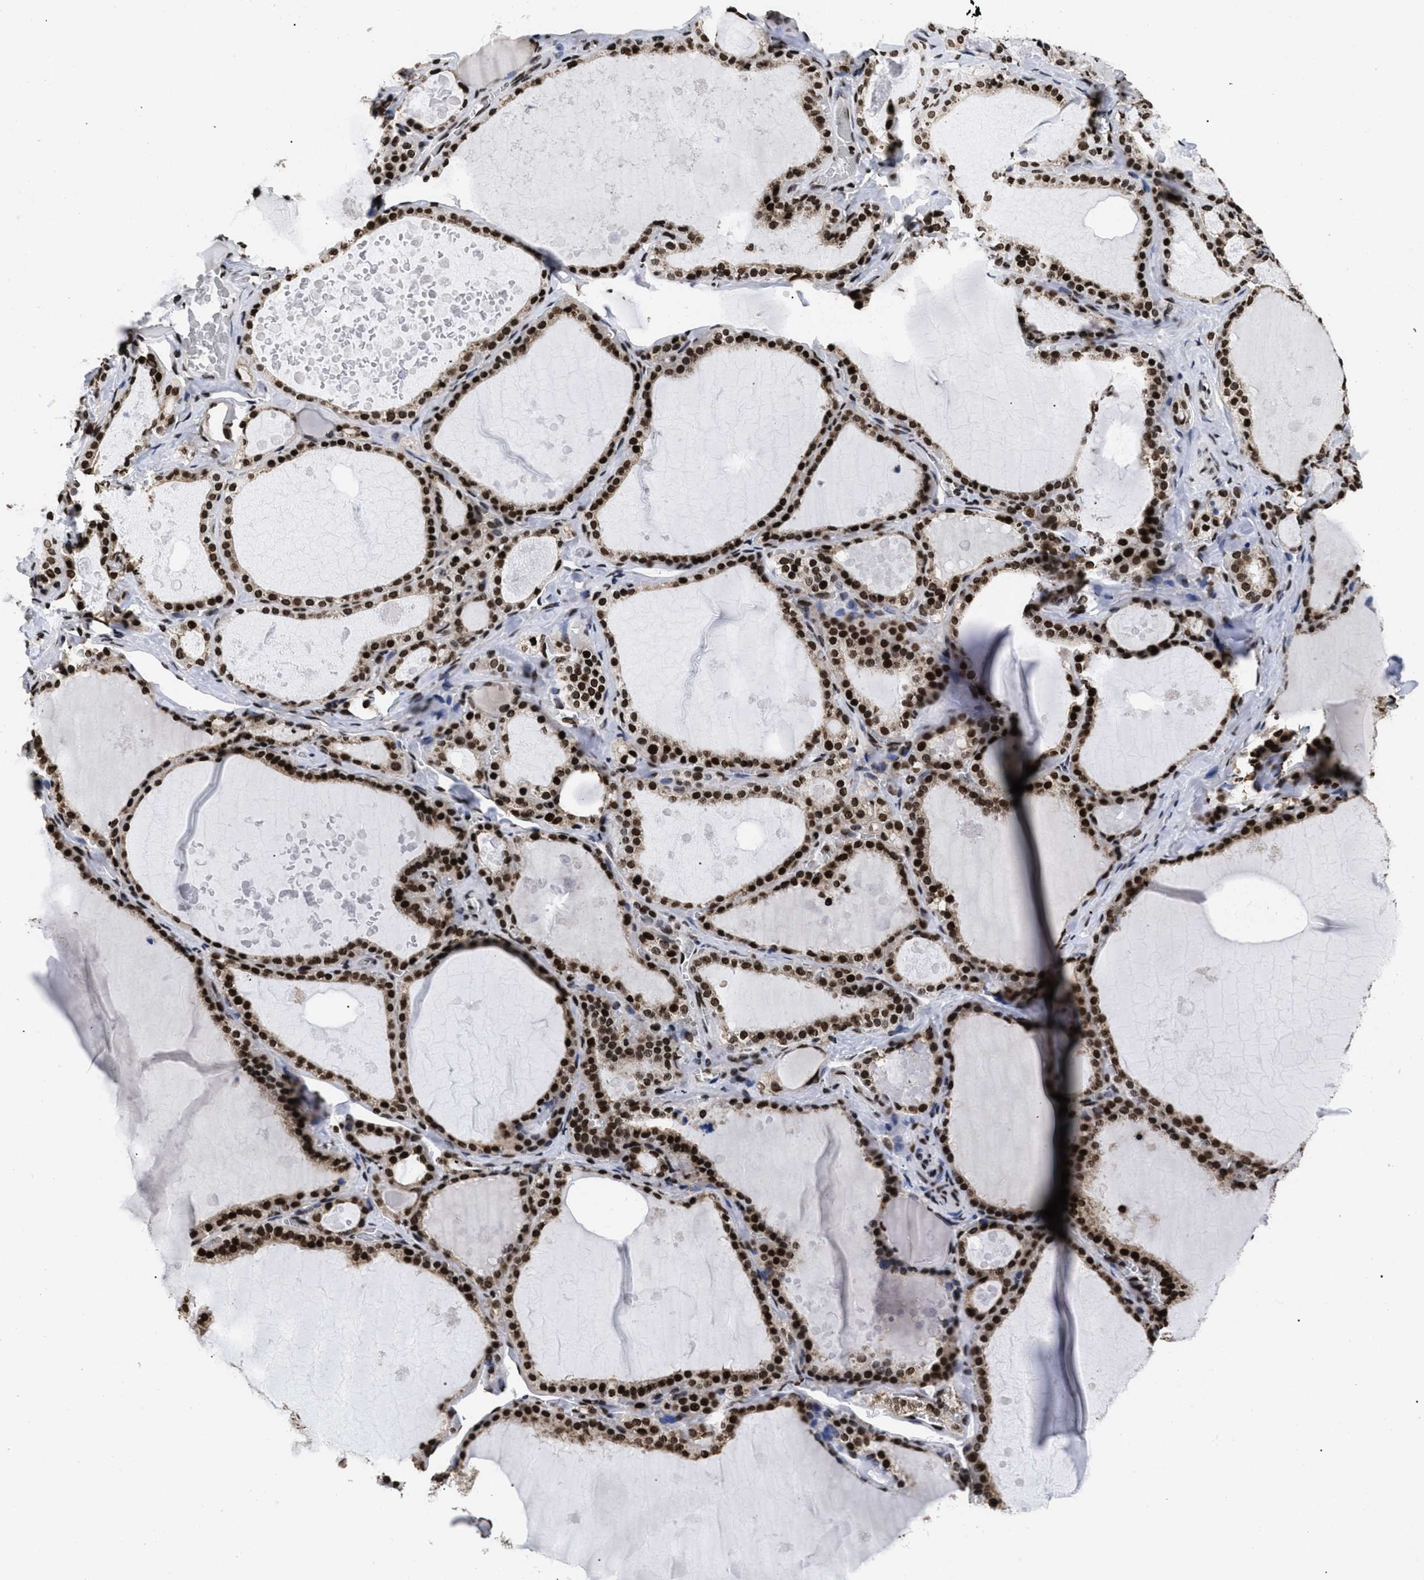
{"staining": {"intensity": "strong", "quantity": ">75%", "location": "nuclear"}, "tissue": "thyroid gland", "cell_type": "Glandular cells", "image_type": "normal", "snomed": [{"axis": "morphology", "description": "Normal tissue, NOS"}, {"axis": "topography", "description": "Thyroid gland"}], "caption": "Glandular cells display high levels of strong nuclear staining in approximately >75% of cells in normal thyroid gland. (Stains: DAB (3,3'-diaminobenzidine) in brown, nuclei in blue, Microscopy: brightfield microscopy at high magnification).", "gene": "CALHM3", "patient": {"sex": "male", "age": 56}}